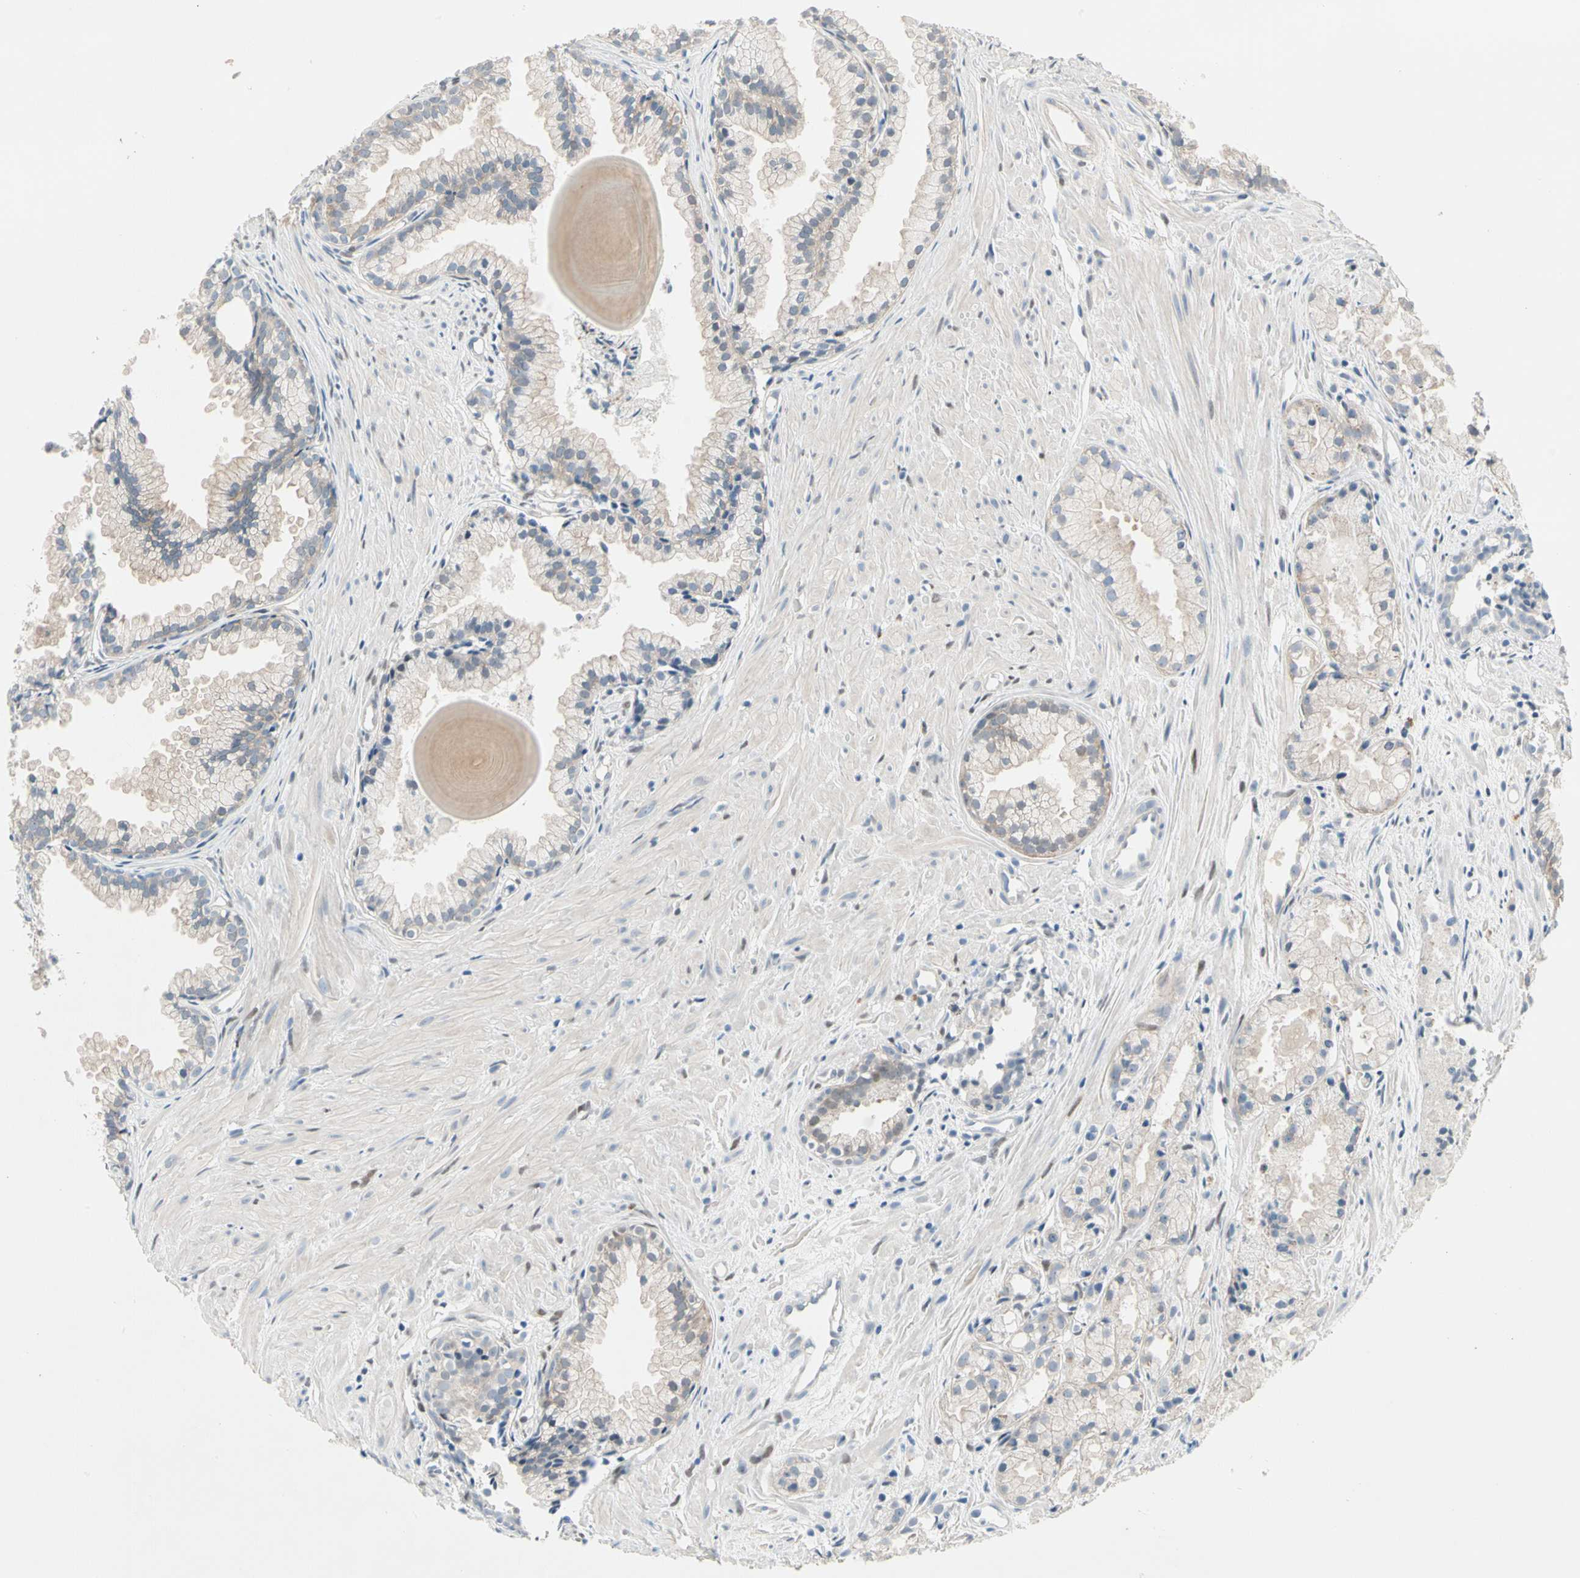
{"staining": {"intensity": "weak", "quantity": "25%-75%", "location": "cytoplasmic/membranous"}, "tissue": "prostate cancer", "cell_type": "Tumor cells", "image_type": "cancer", "snomed": [{"axis": "morphology", "description": "Adenocarcinoma, Low grade"}, {"axis": "topography", "description": "Prostate"}], "caption": "Immunohistochemistry (IHC) image of neoplastic tissue: human prostate cancer stained using immunohistochemistry (IHC) demonstrates low levels of weak protein expression localized specifically in the cytoplasmic/membranous of tumor cells, appearing as a cytoplasmic/membranous brown color.", "gene": "IL1R1", "patient": {"sex": "male", "age": 72}}